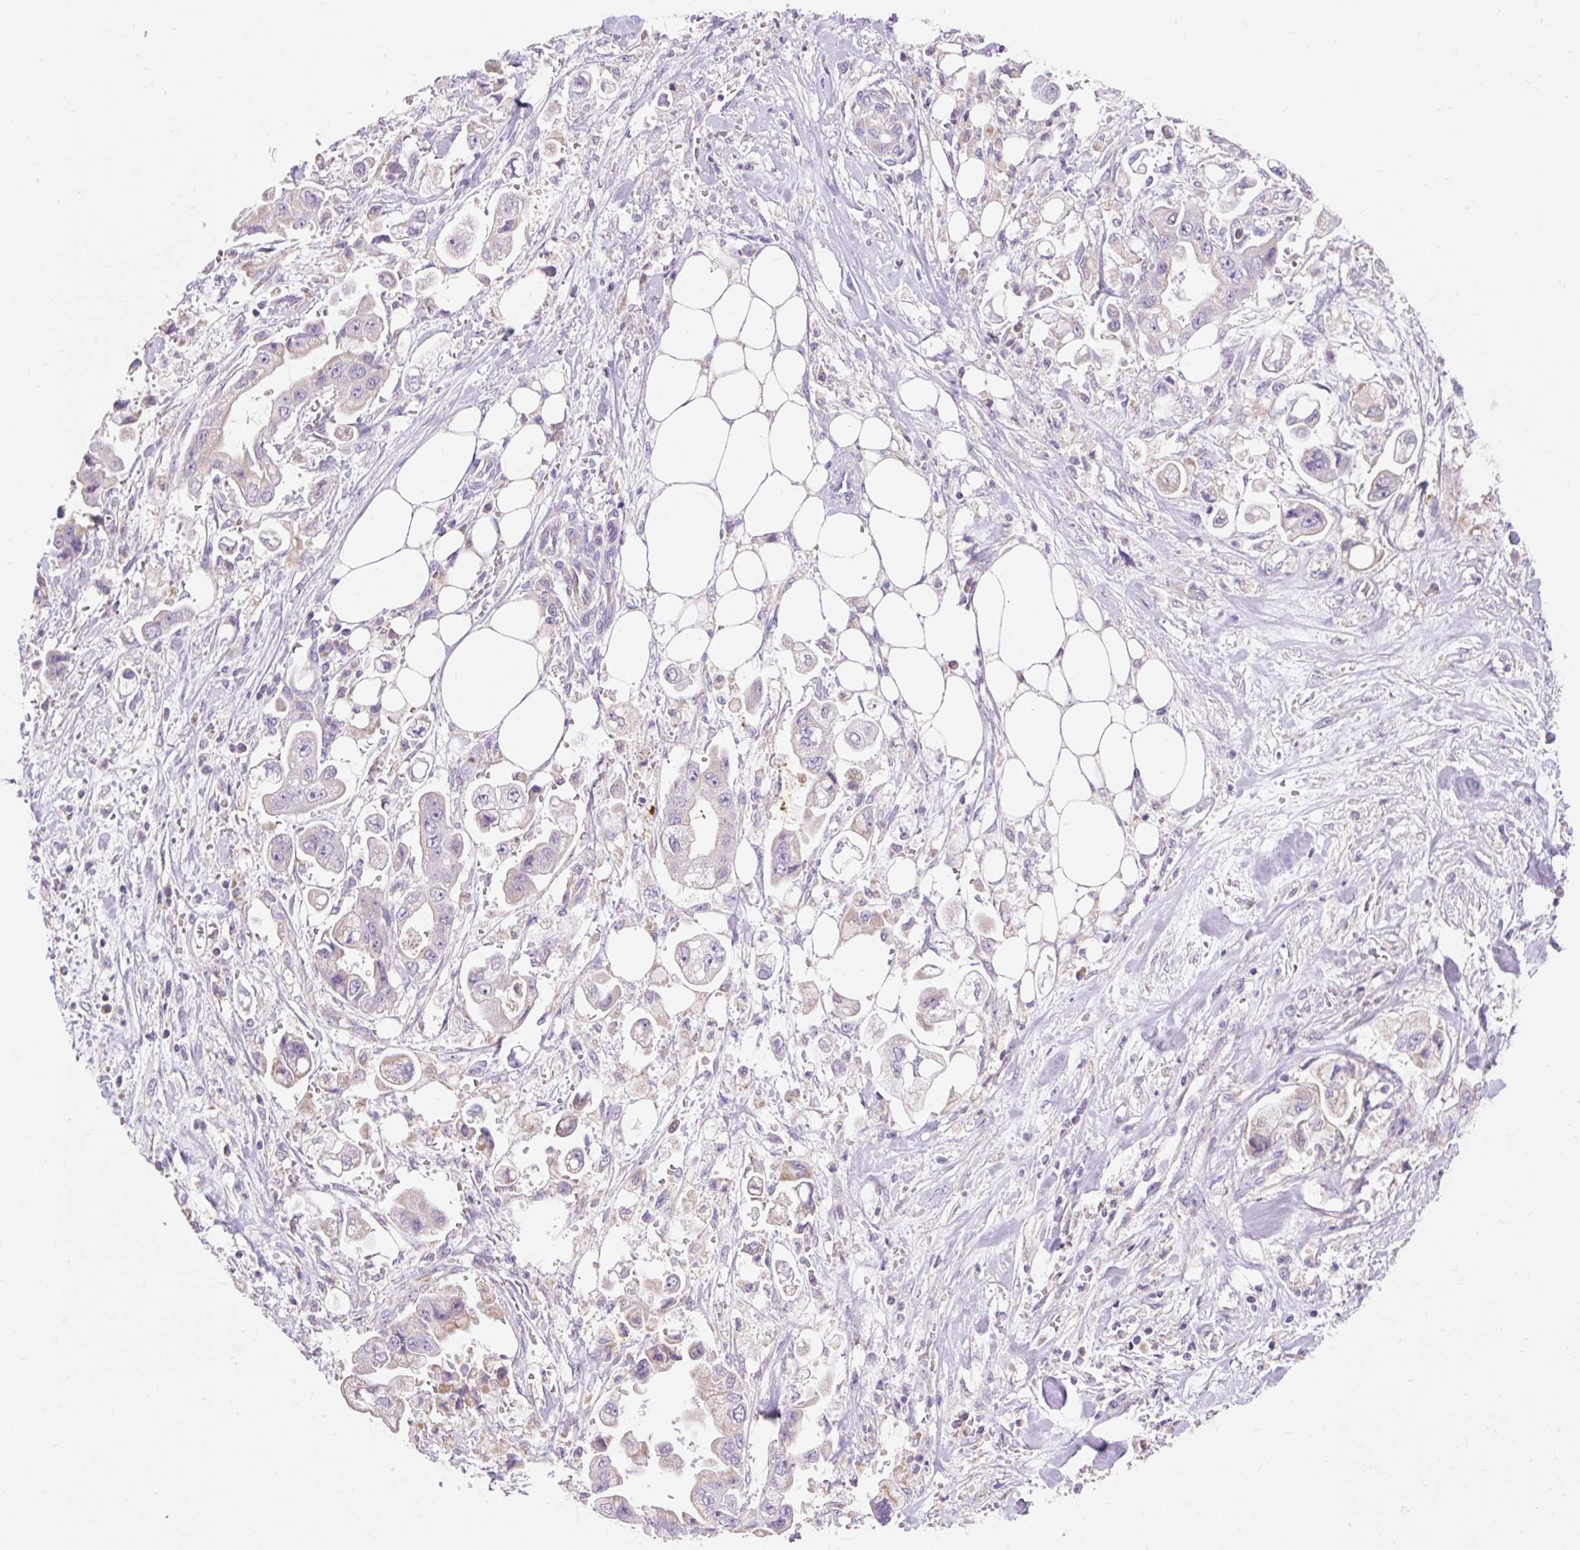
{"staining": {"intensity": "negative", "quantity": "none", "location": "none"}, "tissue": "stomach cancer", "cell_type": "Tumor cells", "image_type": "cancer", "snomed": [{"axis": "morphology", "description": "Adenocarcinoma, NOS"}, {"axis": "topography", "description": "Stomach"}], "caption": "Immunohistochemistry (IHC) histopathology image of neoplastic tissue: human stomach cancer stained with DAB demonstrates no significant protein staining in tumor cells.", "gene": "PMAIP1", "patient": {"sex": "male", "age": 62}}